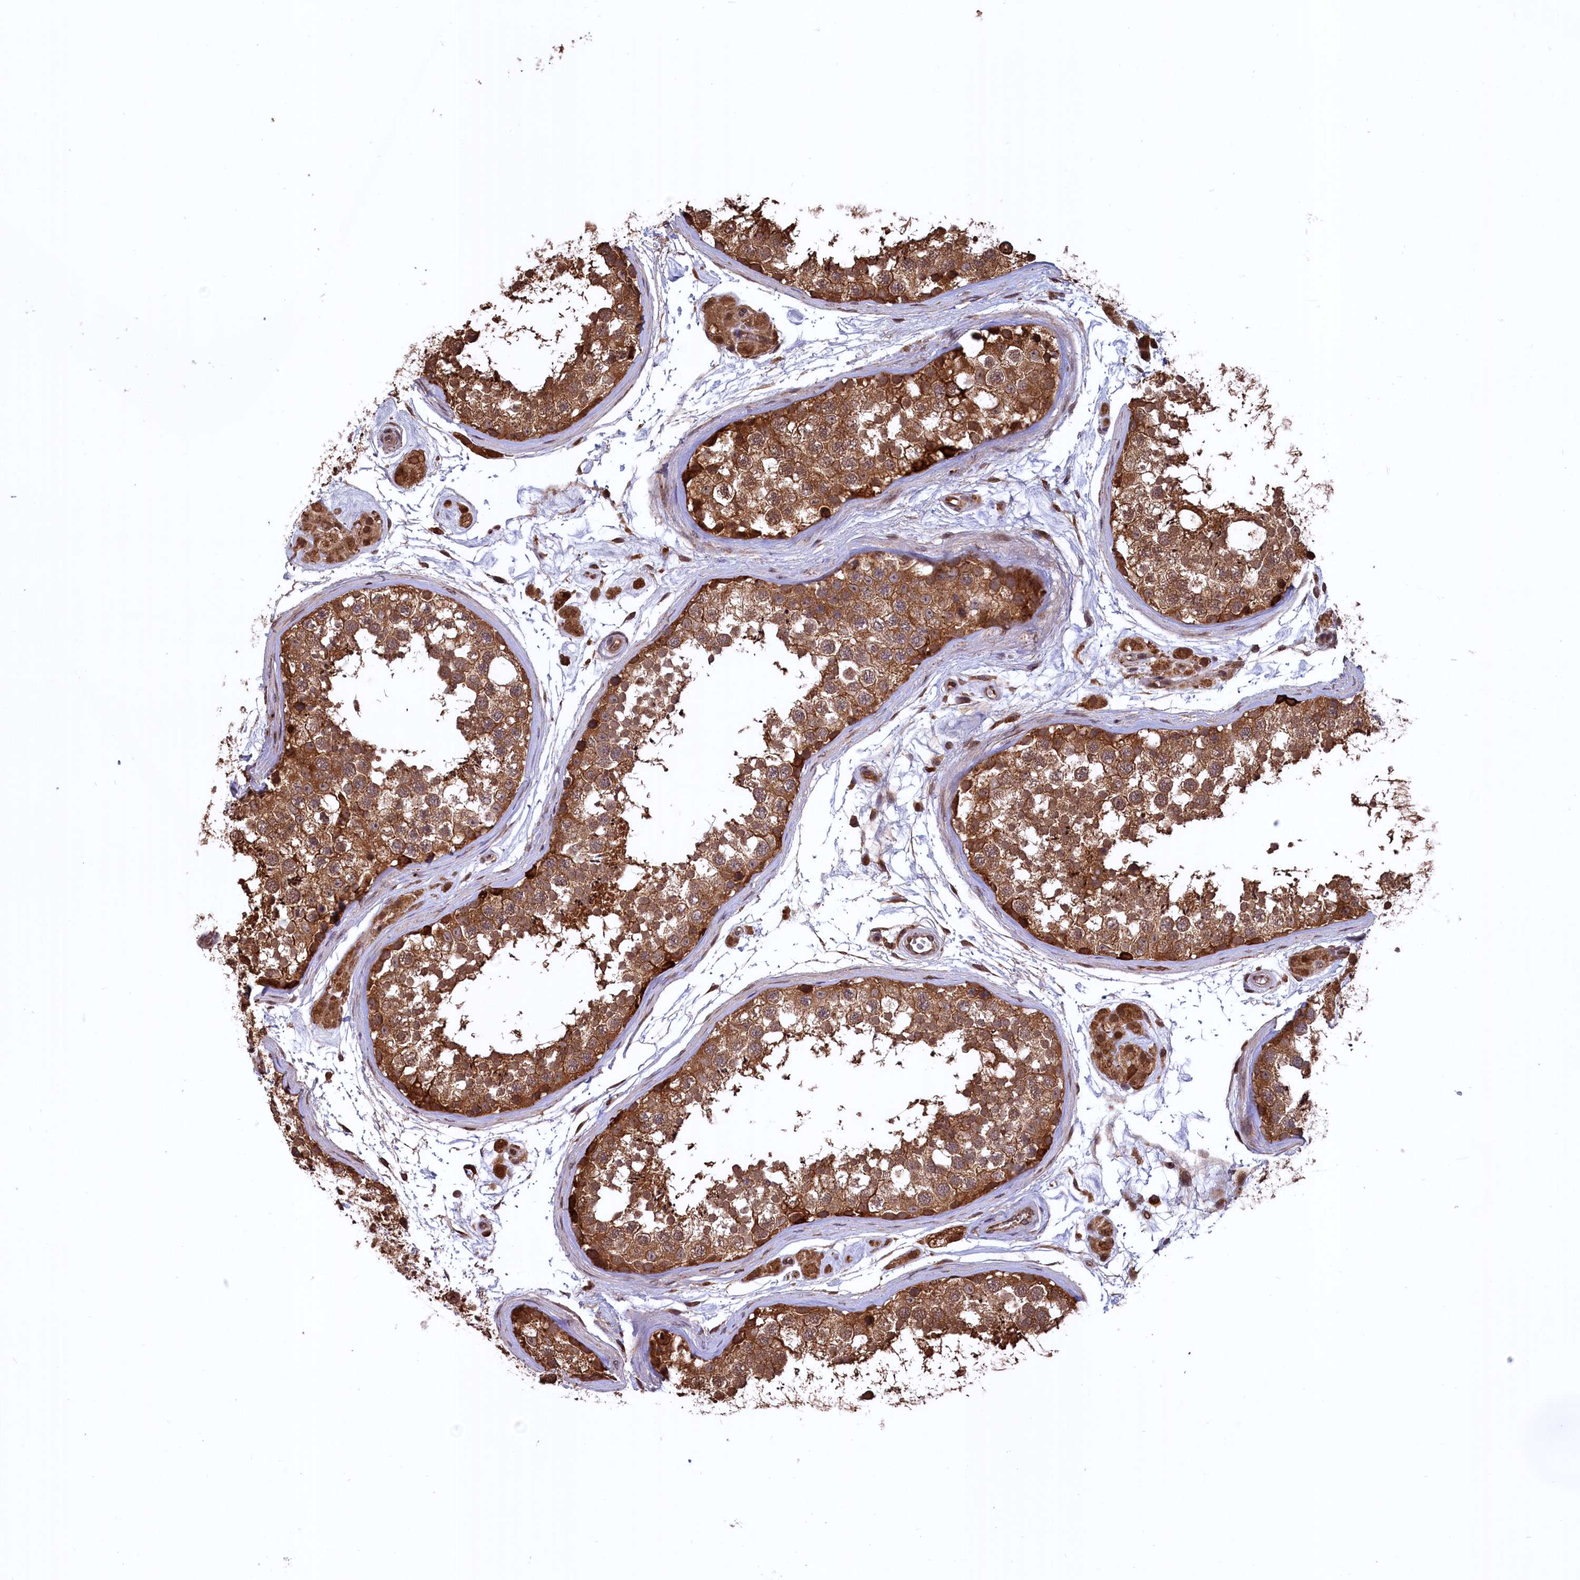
{"staining": {"intensity": "moderate", "quantity": ">75%", "location": "cytoplasmic/membranous"}, "tissue": "testis", "cell_type": "Cells in seminiferous ducts", "image_type": "normal", "snomed": [{"axis": "morphology", "description": "Normal tissue, NOS"}, {"axis": "topography", "description": "Testis"}], "caption": "The immunohistochemical stain shows moderate cytoplasmic/membranous positivity in cells in seminiferous ducts of normal testis.", "gene": "PLA2G4C", "patient": {"sex": "male", "age": 56}}